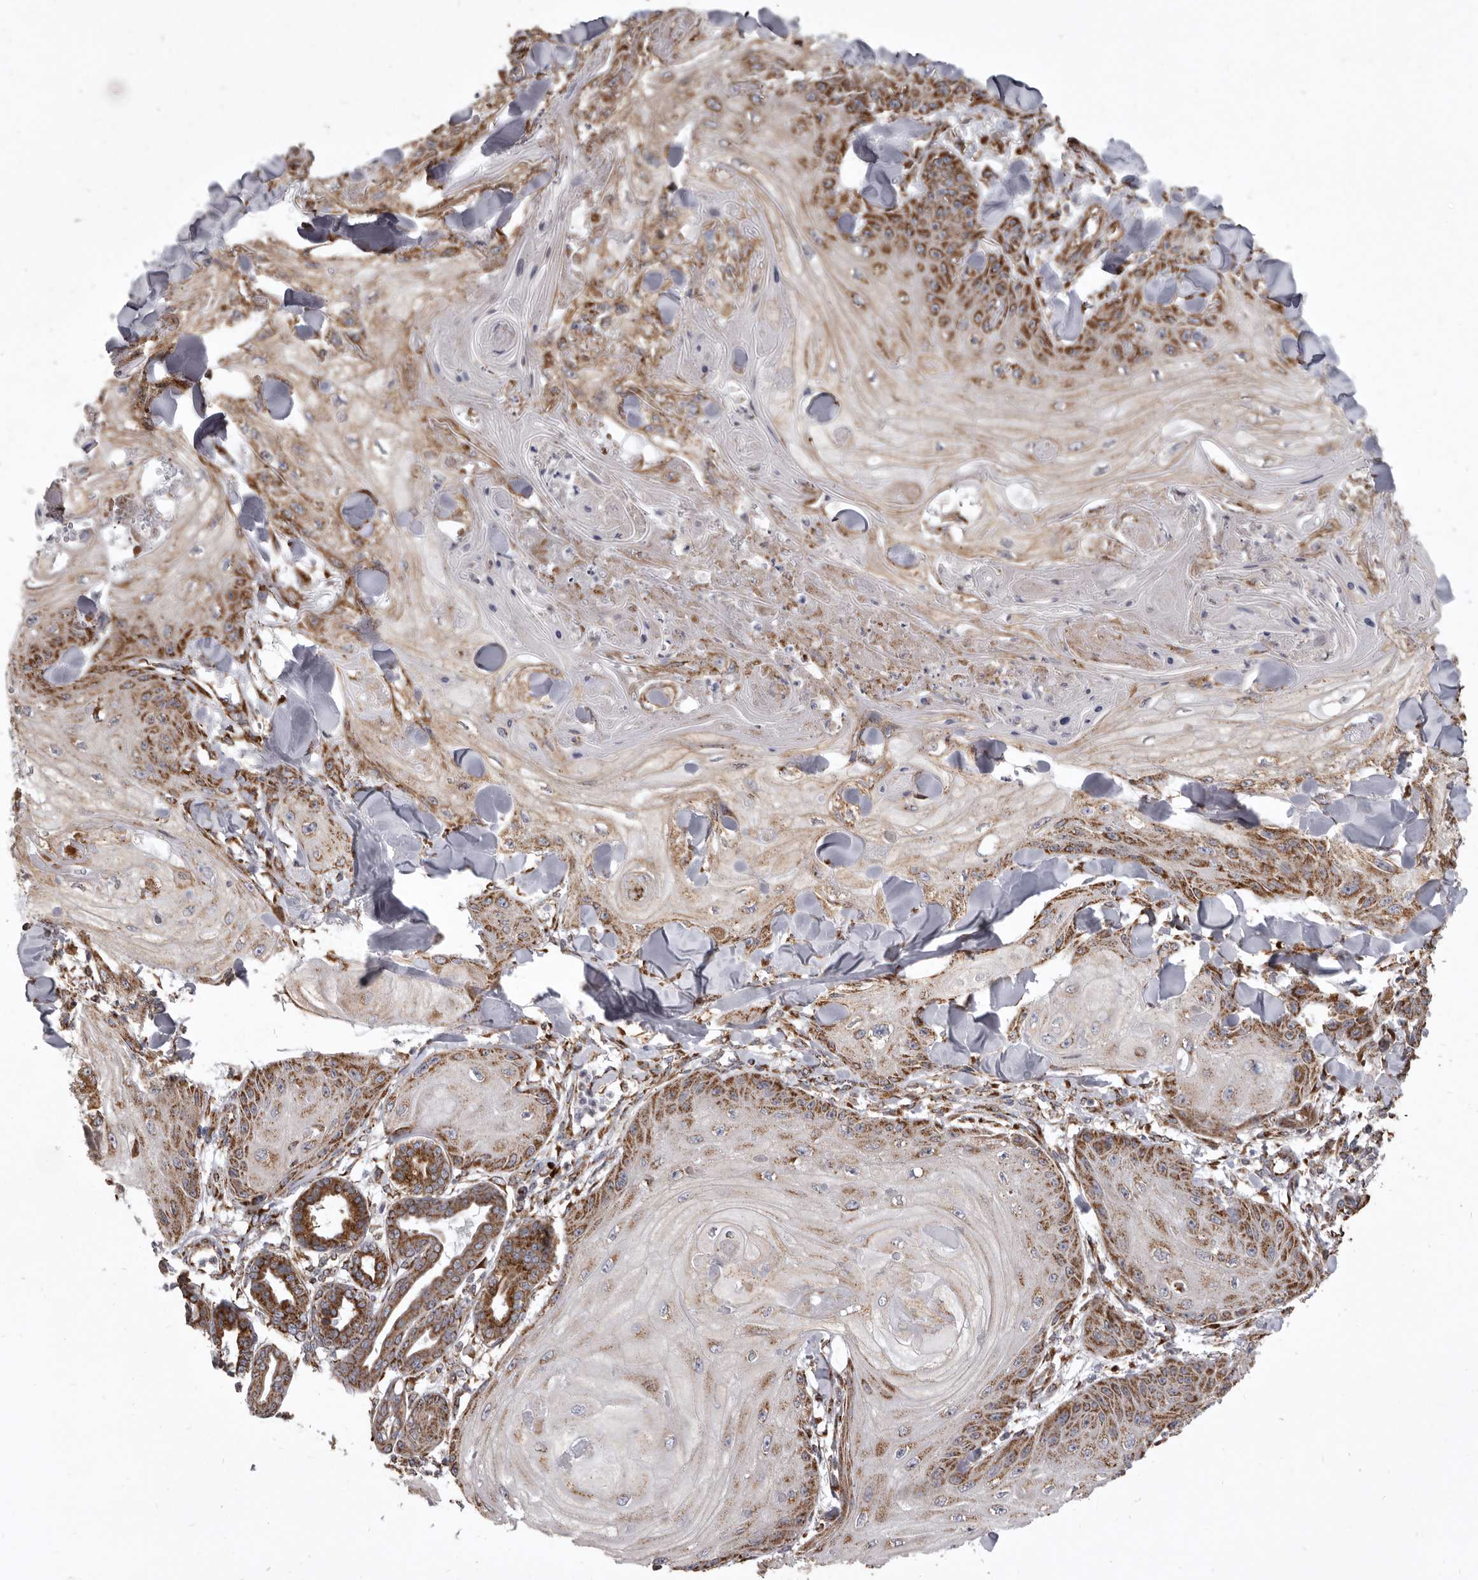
{"staining": {"intensity": "moderate", "quantity": ">75%", "location": "cytoplasmic/membranous"}, "tissue": "skin cancer", "cell_type": "Tumor cells", "image_type": "cancer", "snomed": [{"axis": "morphology", "description": "Squamous cell carcinoma, NOS"}, {"axis": "topography", "description": "Skin"}], "caption": "Immunohistochemistry (IHC) histopathology image of neoplastic tissue: human squamous cell carcinoma (skin) stained using immunohistochemistry shows medium levels of moderate protein expression localized specifically in the cytoplasmic/membranous of tumor cells, appearing as a cytoplasmic/membranous brown color.", "gene": "CDK5RAP3", "patient": {"sex": "male", "age": 74}}